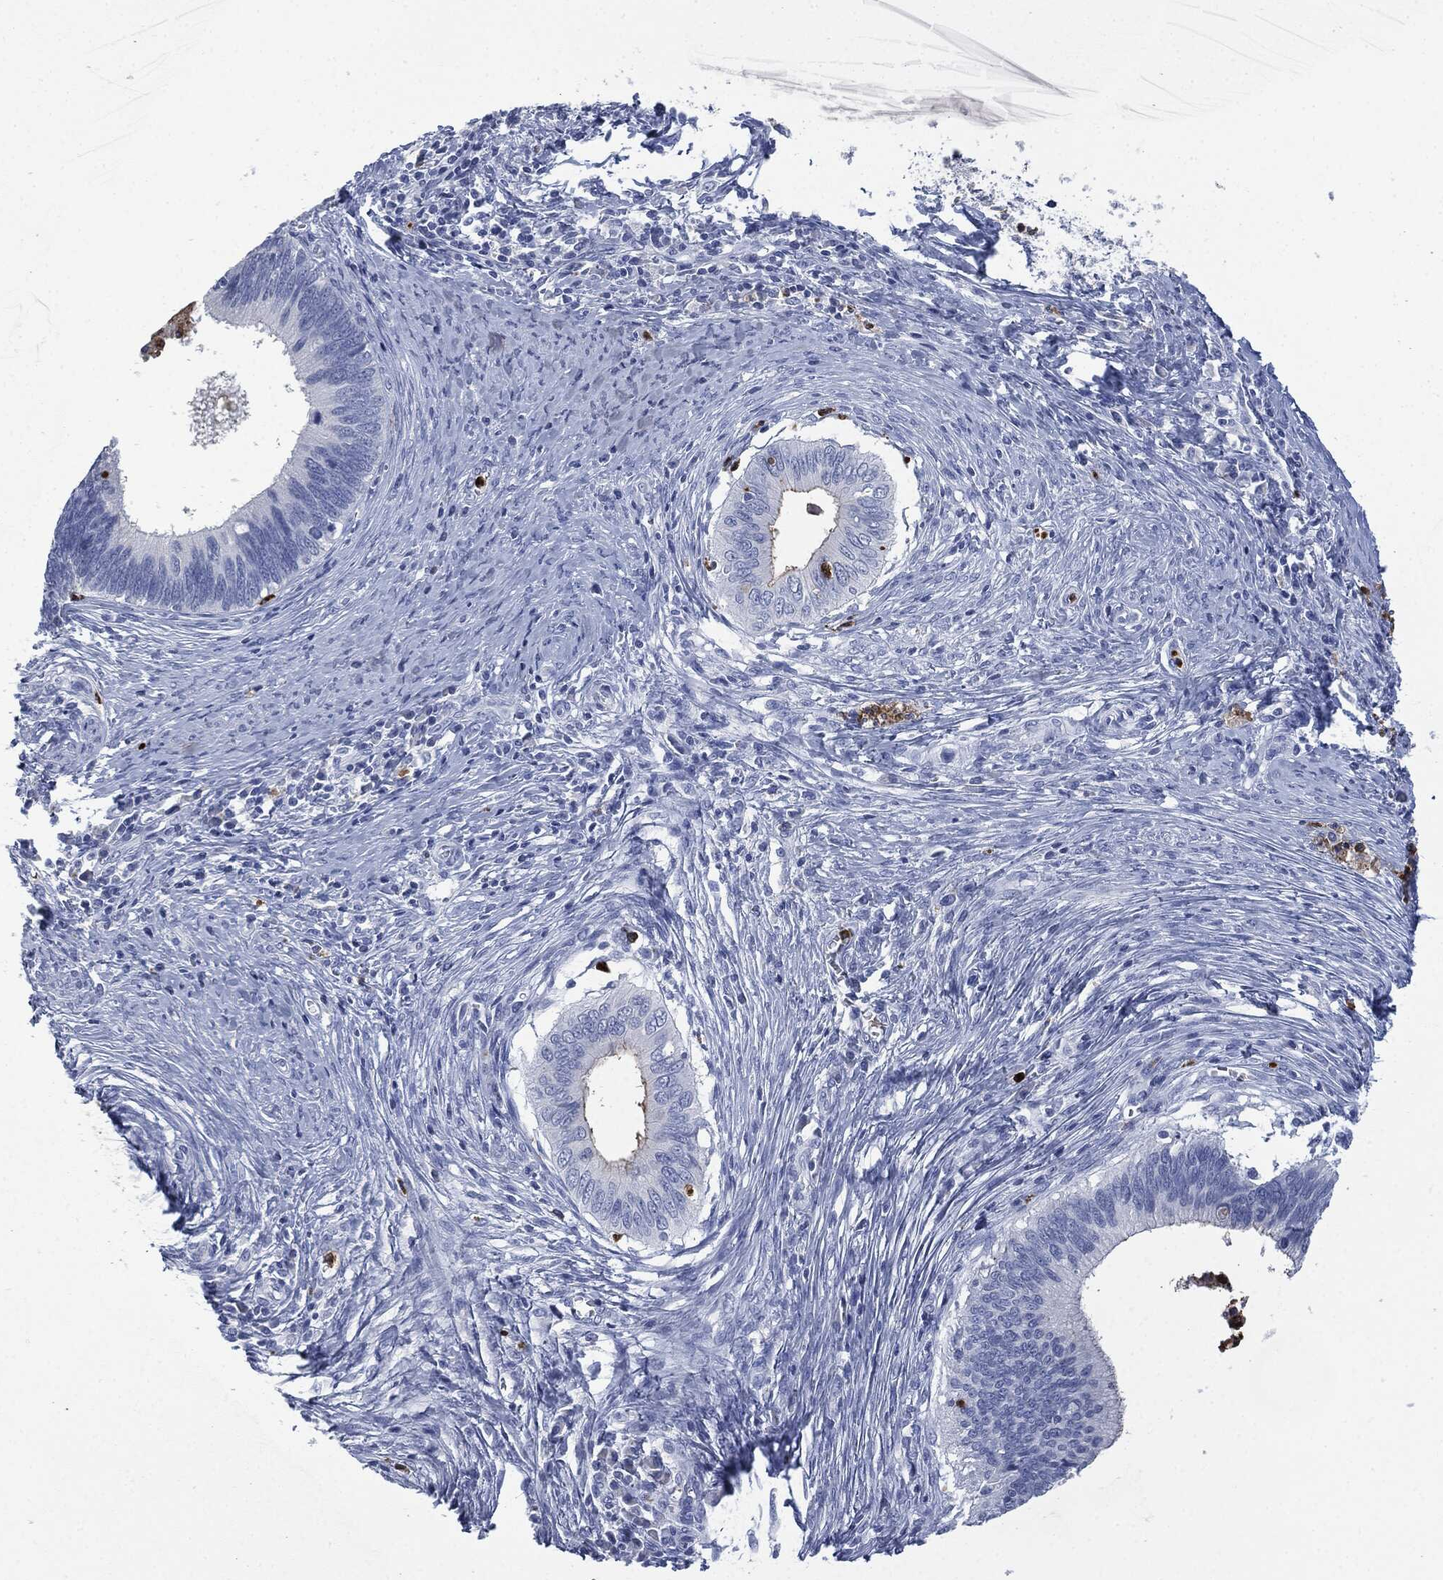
{"staining": {"intensity": "negative", "quantity": "none", "location": "none"}, "tissue": "cervical cancer", "cell_type": "Tumor cells", "image_type": "cancer", "snomed": [{"axis": "morphology", "description": "Adenocarcinoma, NOS"}, {"axis": "topography", "description": "Cervix"}], "caption": "Image shows no significant protein positivity in tumor cells of cervical adenocarcinoma.", "gene": "CEACAM8", "patient": {"sex": "female", "age": 42}}